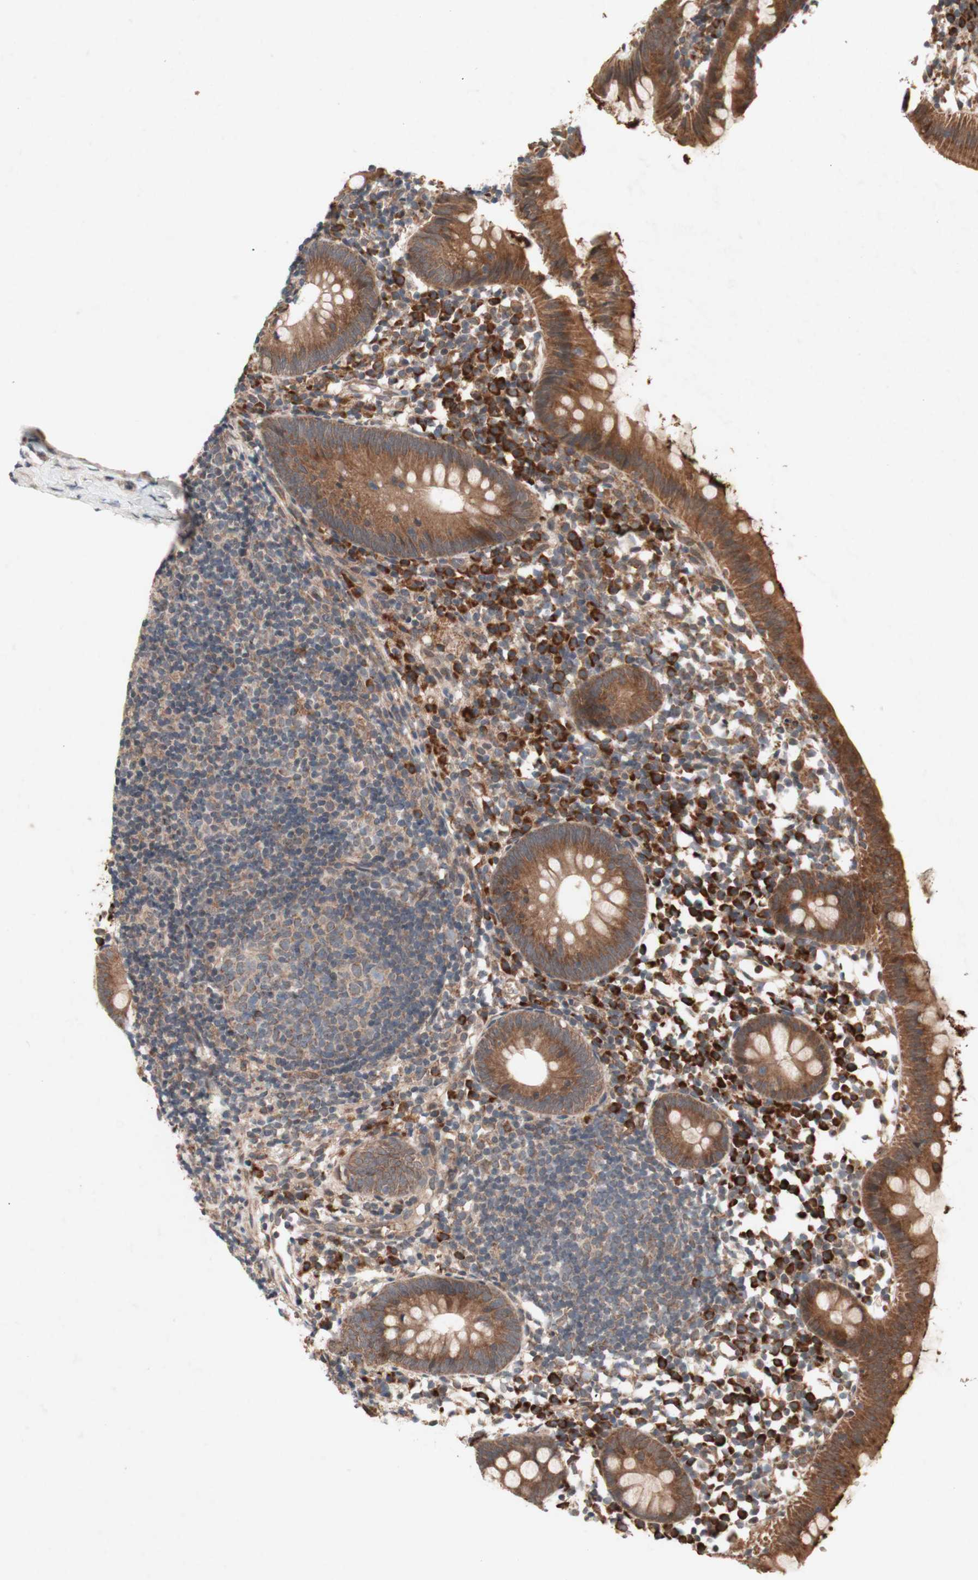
{"staining": {"intensity": "strong", "quantity": ">75%", "location": "cytoplasmic/membranous"}, "tissue": "appendix", "cell_type": "Glandular cells", "image_type": "normal", "snomed": [{"axis": "morphology", "description": "Normal tissue, NOS"}, {"axis": "topography", "description": "Appendix"}], "caption": "Protein staining exhibits strong cytoplasmic/membranous staining in approximately >75% of glandular cells in unremarkable appendix. (brown staining indicates protein expression, while blue staining denotes nuclei).", "gene": "DDOST", "patient": {"sex": "female", "age": 20}}